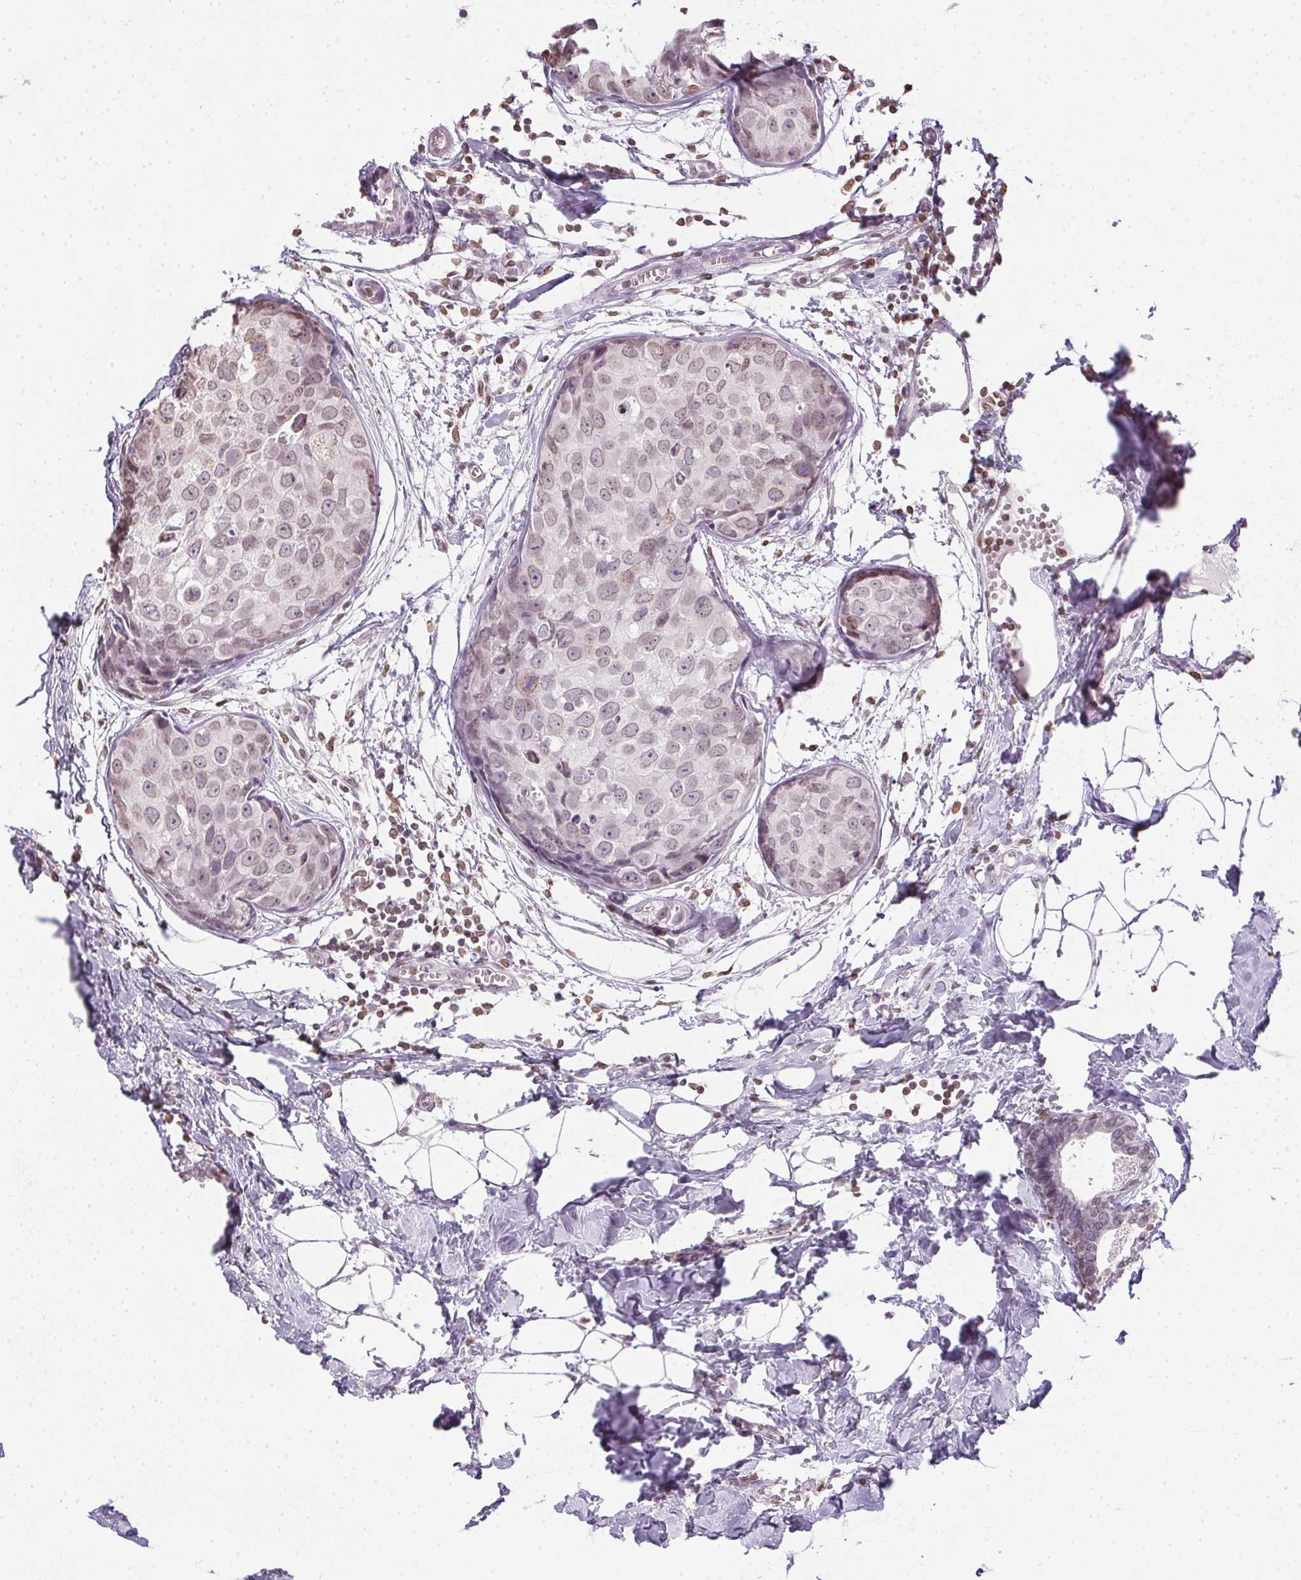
{"staining": {"intensity": "weak", "quantity": "25%-75%", "location": "nuclear"}, "tissue": "breast cancer", "cell_type": "Tumor cells", "image_type": "cancer", "snomed": [{"axis": "morphology", "description": "Duct carcinoma"}, {"axis": "topography", "description": "Breast"}], "caption": "A high-resolution image shows immunohistochemistry staining of infiltrating ductal carcinoma (breast), which displays weak nuclear staining in about 25%-75% of tumor cells.", "gene": "PRL", "patient": {"sex": "female", "age": 38}}